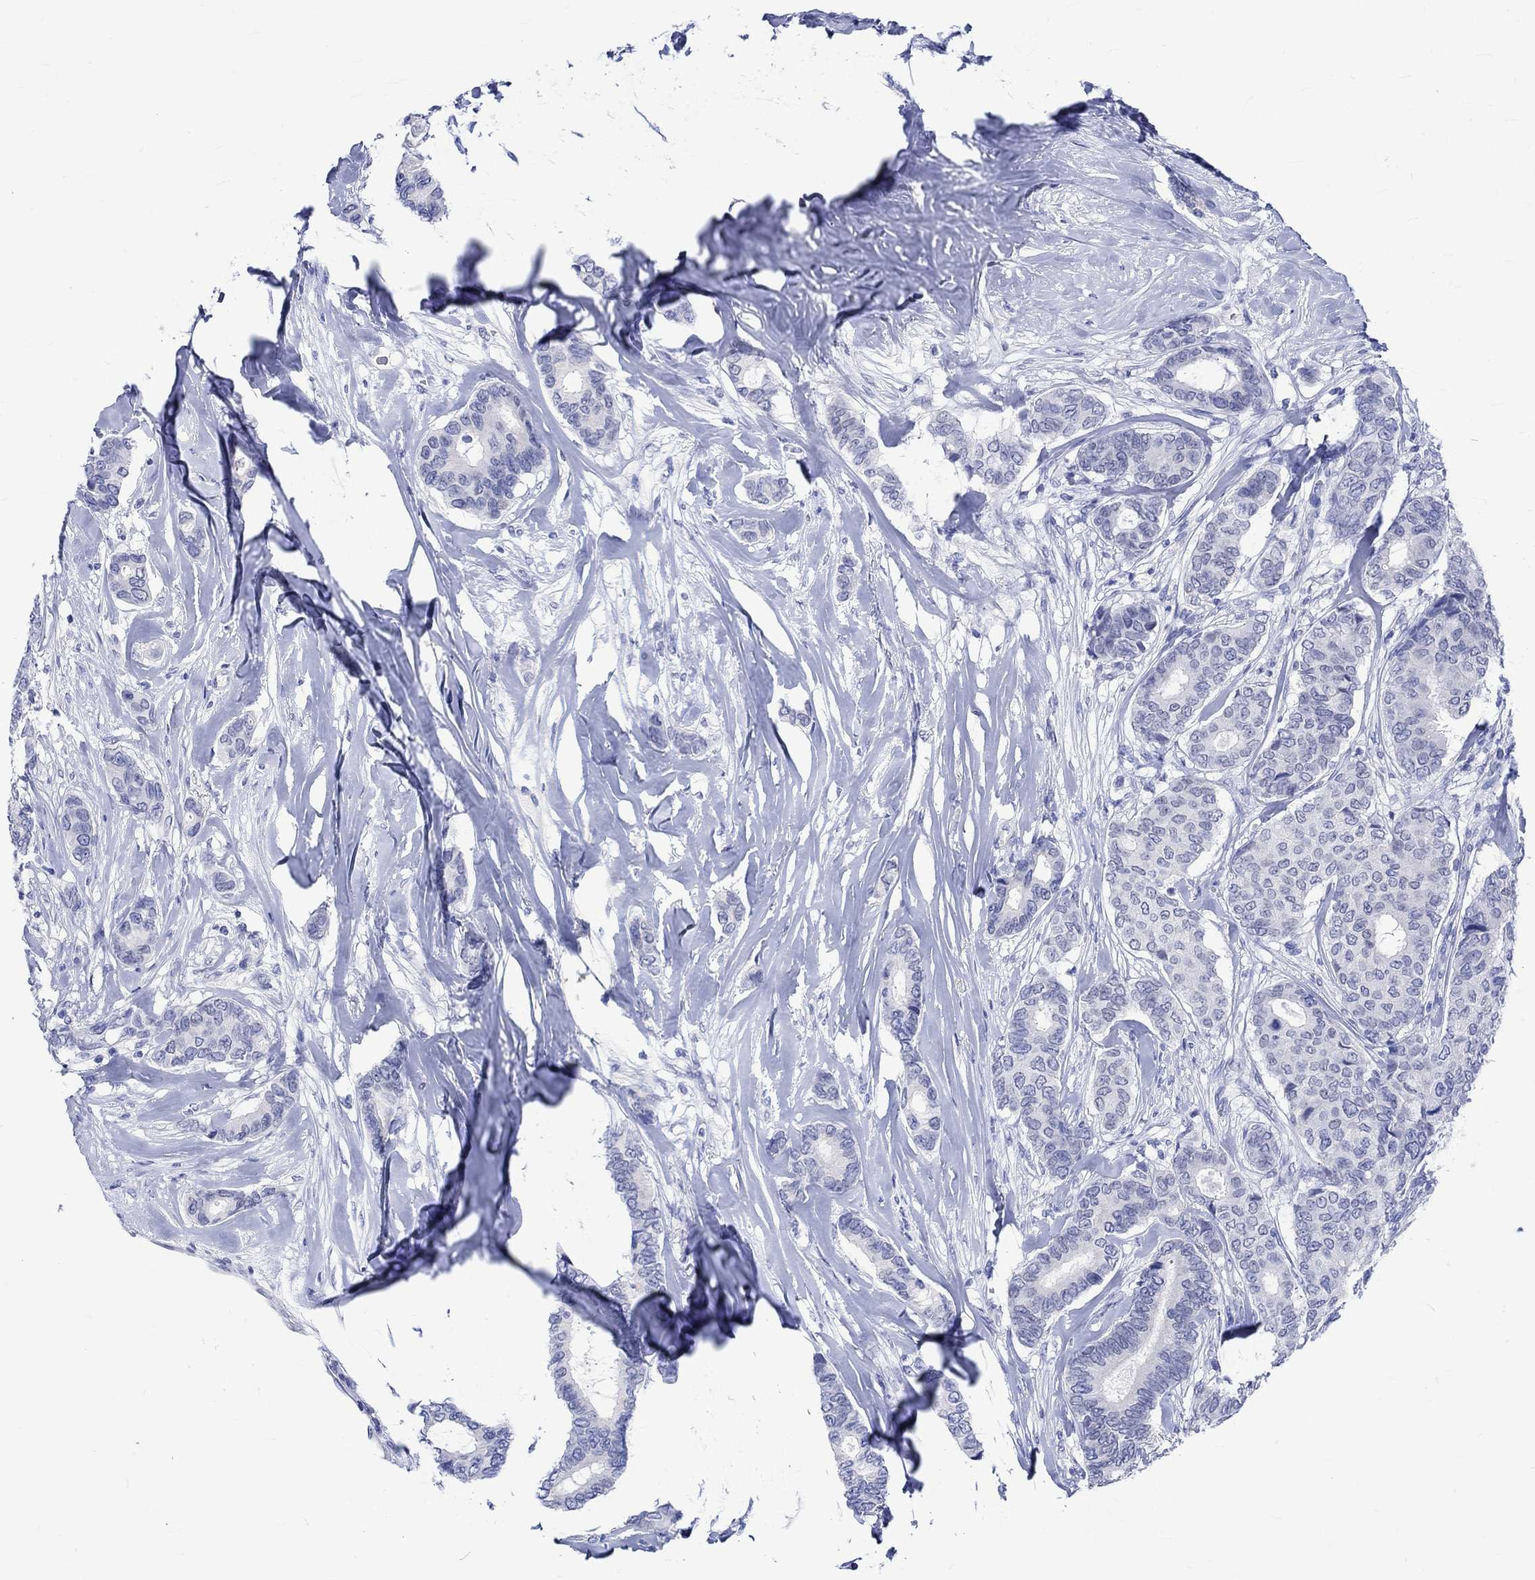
{"staining": {"intensity": "negative", "quantity": "none", "location": "none"}, "tissue": "breast cancer", "cell_type": "Tumor cells", "image_type": "cancer", "snomed": [{"axis": "morphology", "description": "Duct carcinoma"}, {"axis": "topography", "description": "Breast"}], "caption": "Immunohistochemistry (IHC) of intraductal carcinoma (breast) reveals no positivity in tumor cells.", "gene": "KLHL33", "patient": {"sex": "female", "age": 75}}